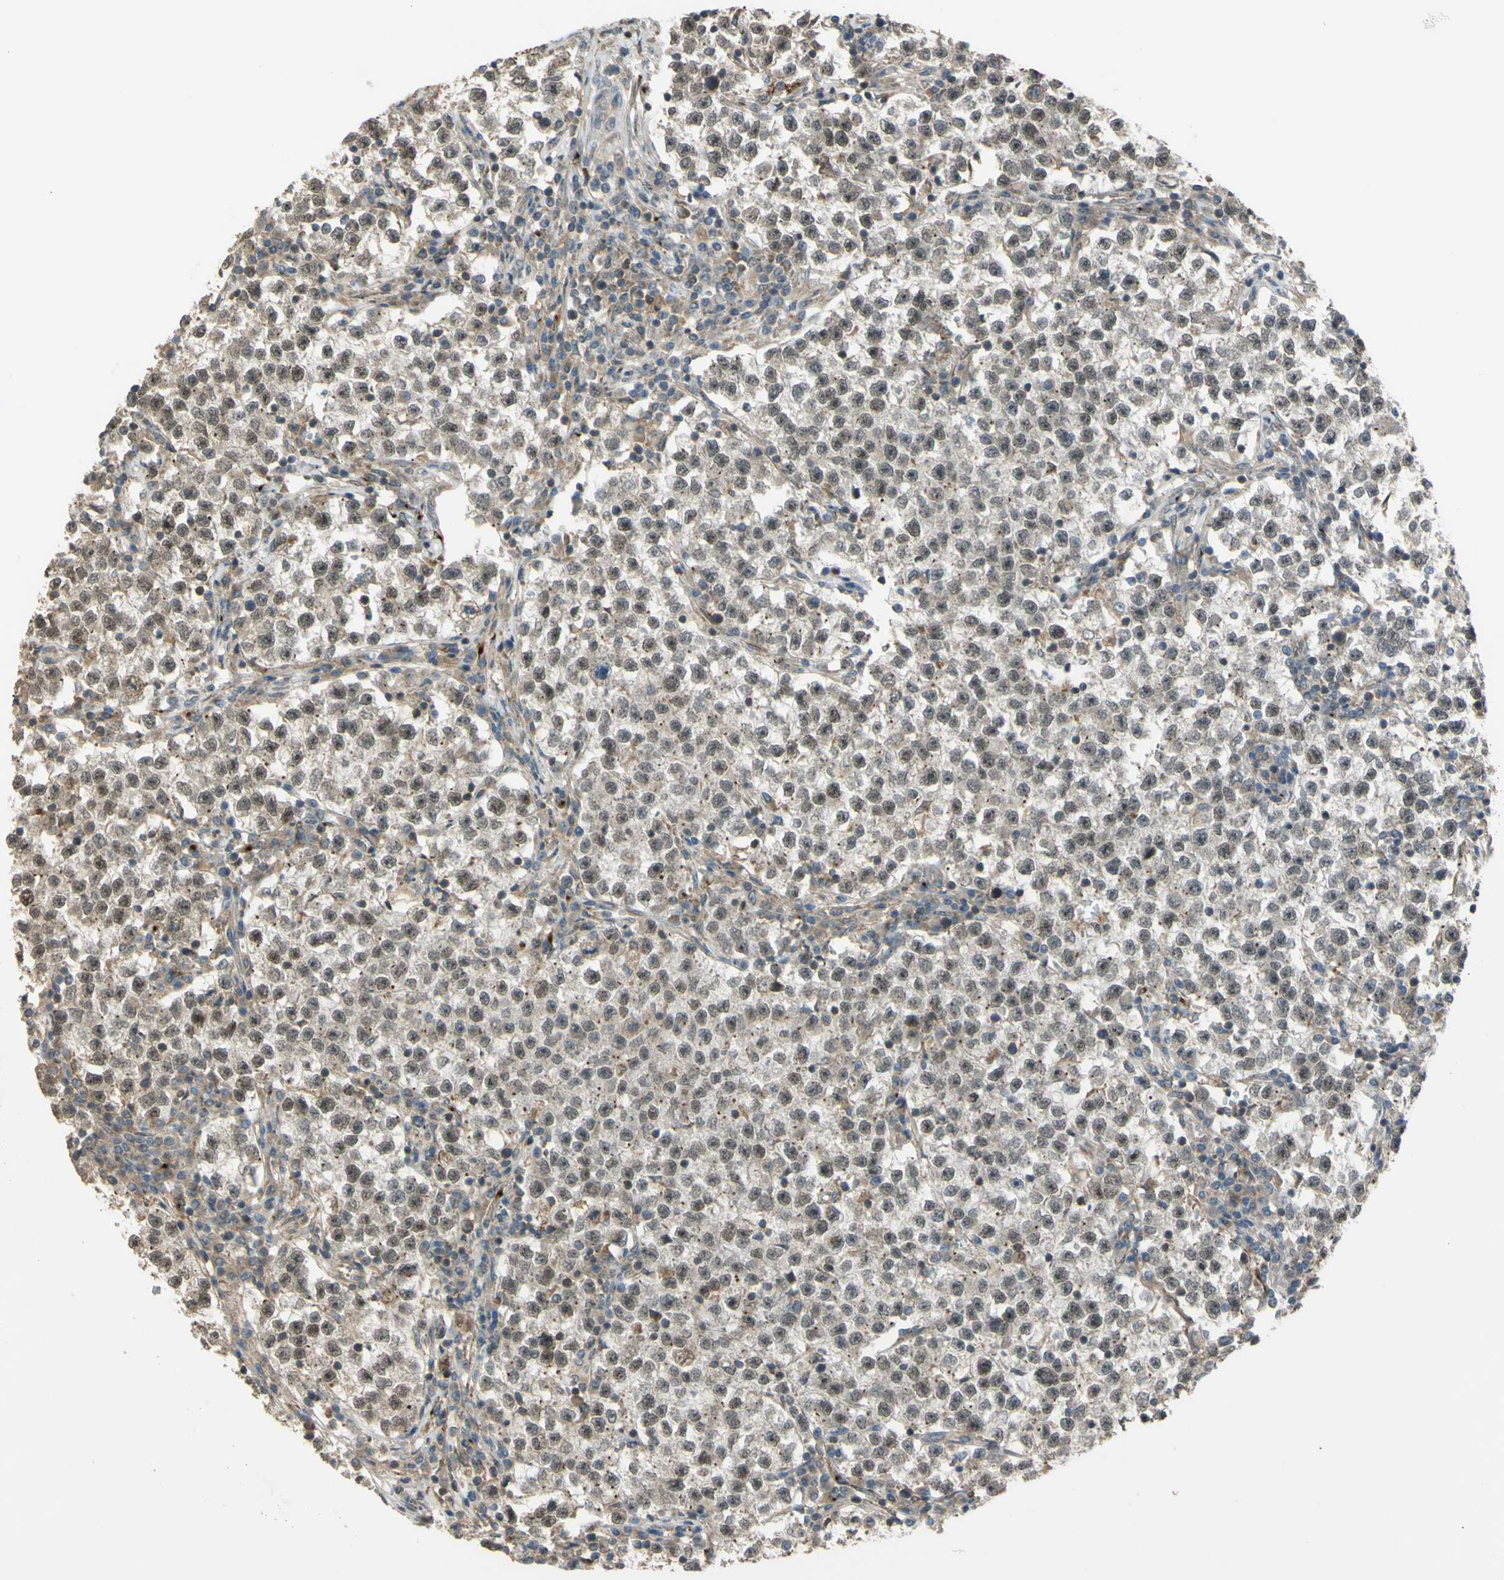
{"staining": {"intensity": "weak", "quantity": "25%-75%", "location": "nuclear"}, "tissue": "testis cancer", "cell_type": "Tumor cells", "image_type": "cancer", "snomed": [{"axis": "morphology", "description": "Seminoma, NOS"}, {"axis": "topography", "description": "Testis"}], "caption": "Immunohistochemistry (IHC) histopathology image of neoplastic tissue: testis cancer stained using IHC reveals low levels of weak protein expression localized specifically in the nuclear of tumor cells, appearing as a nuclear brown color.", "gene": "FLII", "patient": {"sex": "male", "age": 22}}